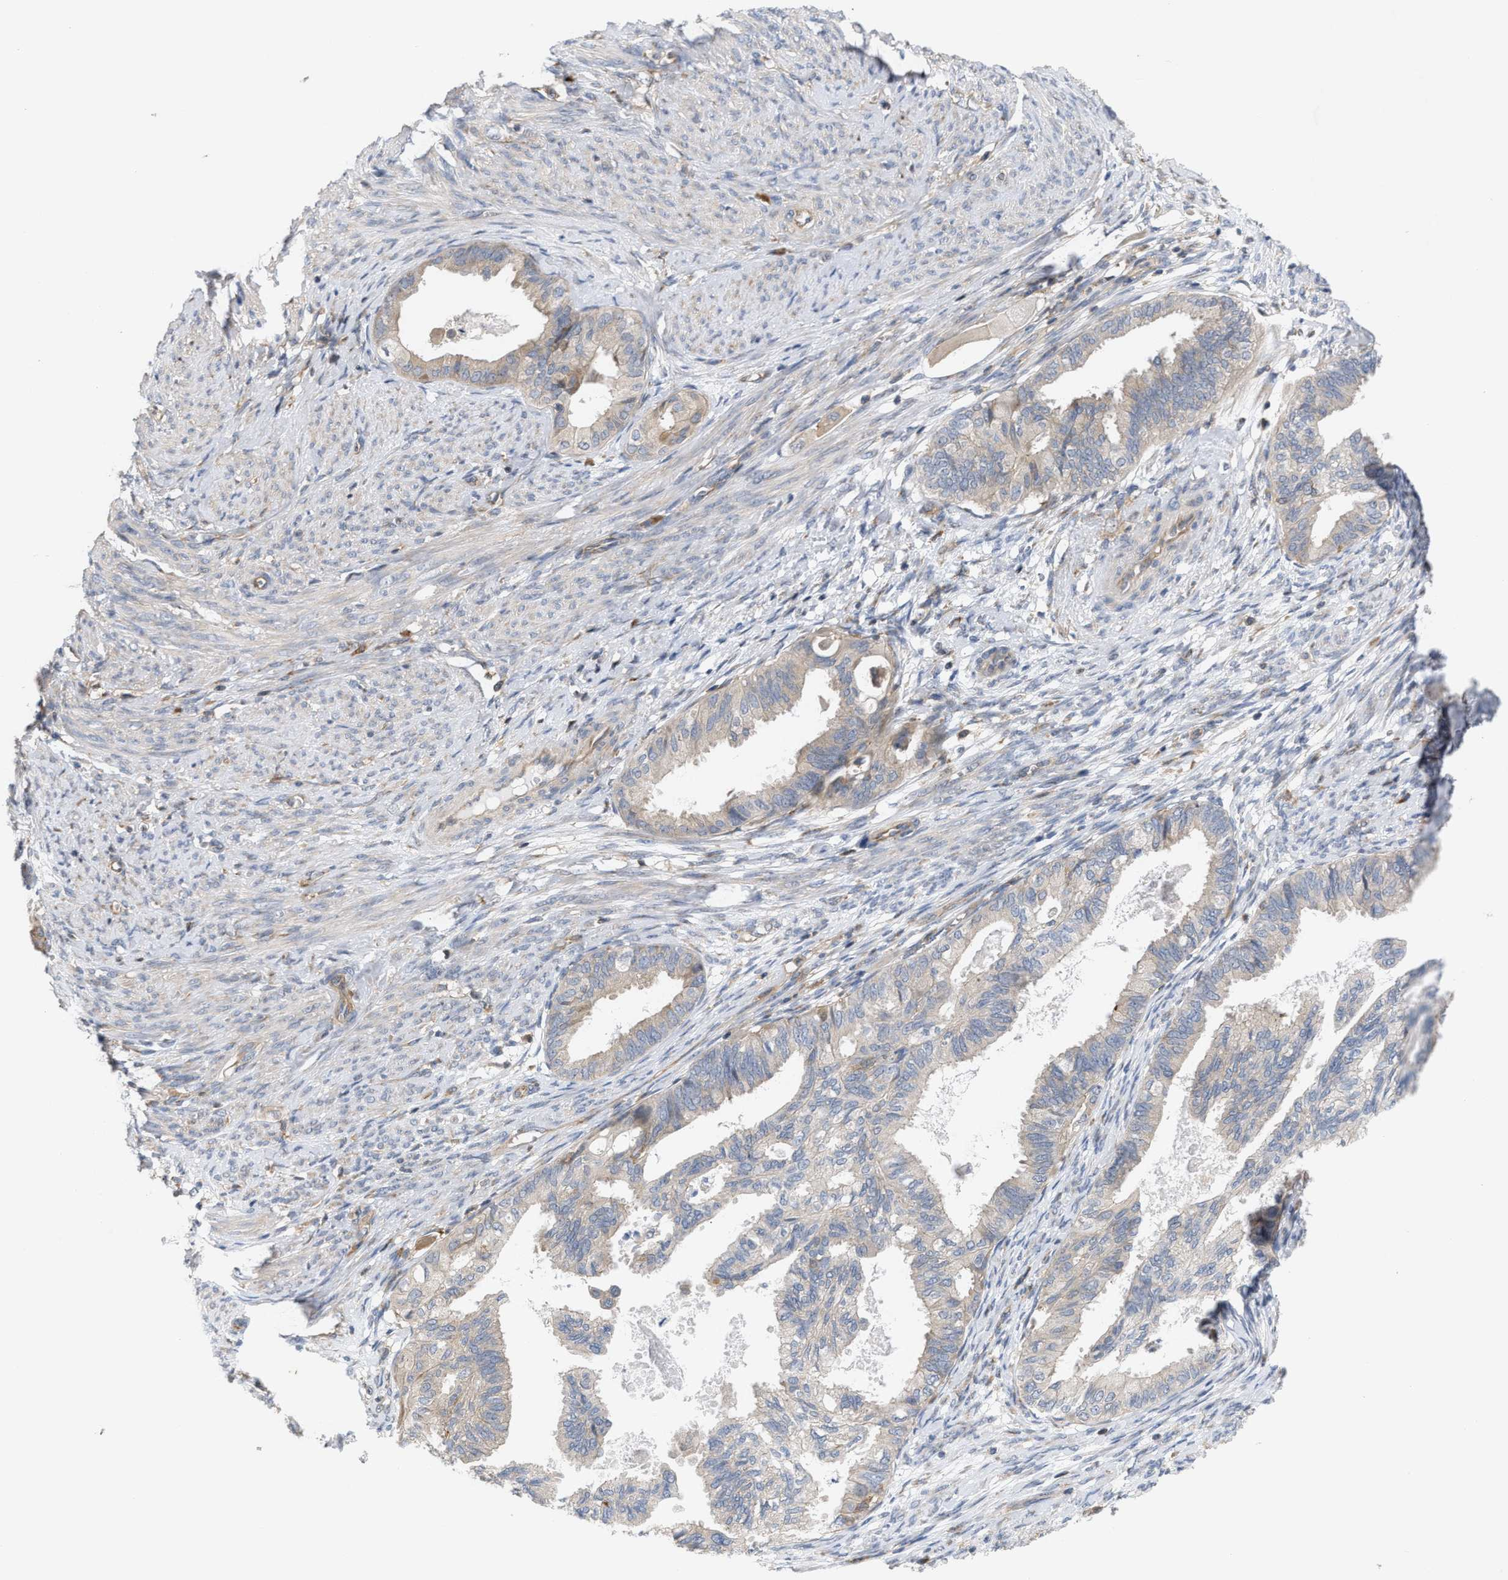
{"staining": {"intensity": "weak", "quantity": "<25%", "location": "cytoplasmic/membranous"}, "tissue": "cervical cancer", "cell_type": "Tumor cells", "image_type": "cancer", "snomed": [{"axis": "morphology", "description": "Normal tissue, NOS"}, {"axis": "morphology", "description": "Adenocarcinoma, NOS"}, {"axis": "topography", "description": "Cervix"}, {"axis": "topography", "description": "Endometrium"}], "caption": "There is no significant positivity in tumor cells of adenocarcinoma (cervical).", "gene": "DBNL", "patient": {"sex": "female", "age": 86}}